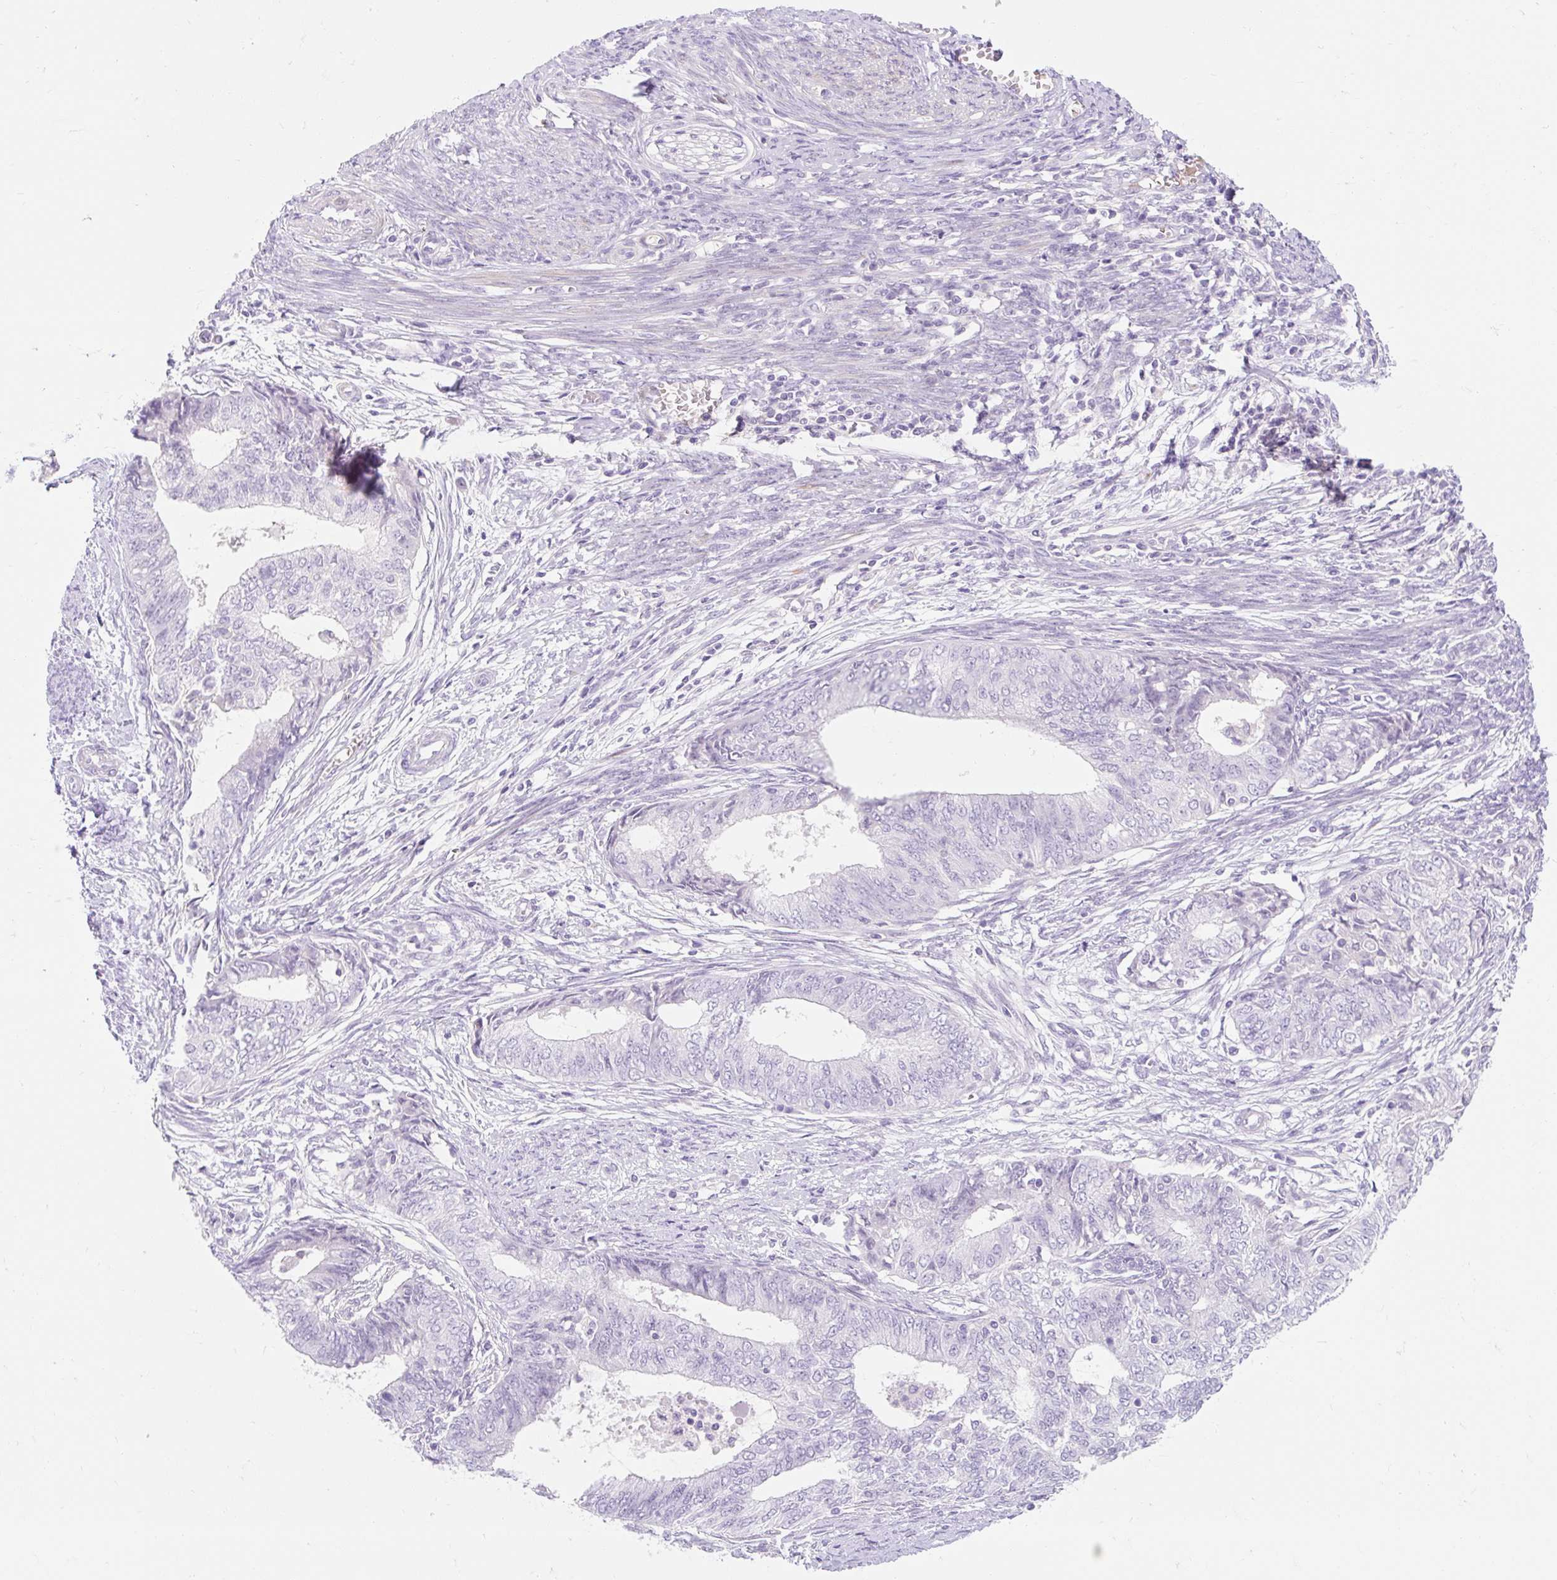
{"staining": {"intensity": "negative", "quantity": "none", "location": "none"}, "tissue": "endometrial cancer", "cell_type": "Tumor cells", "image_type": "cancer", "snomed": [{"axis": "morphology", "description": "Adenocarcinoma, NOS"}, {"axis": "topography", "description": "Endometrium"}], "caption": "IHC image of neoplastic tissue: human endometrial adenocarcinoma stained with DAB (3,3'-diaminobenzidine) demonstrates no significant protein positivity in tumor cells.", "gene": "SLC28A1", "patient": {"sex": "female", "age": 62}}